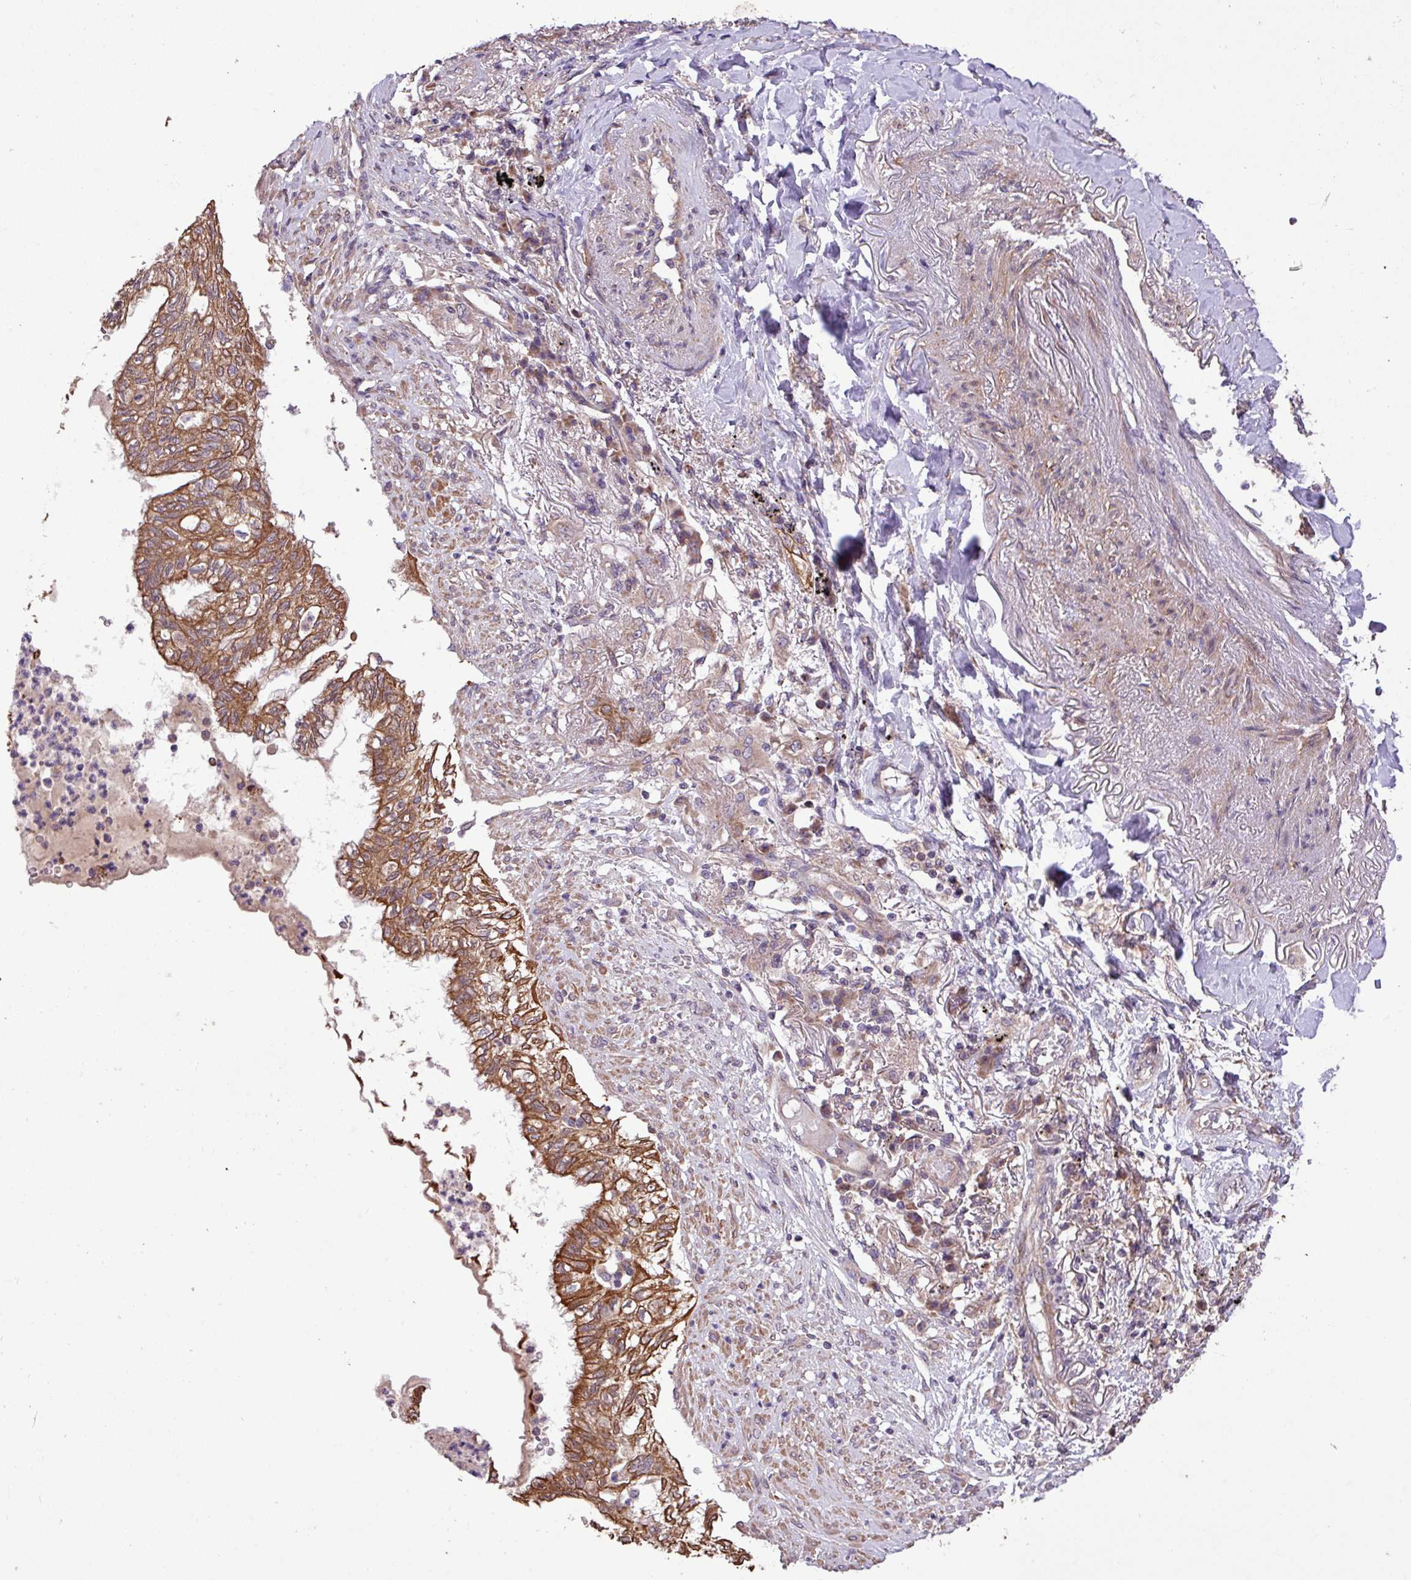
{"staining": {"intensity": "strong", "quantity": ">75%", "location": "cytoplasmic/membranous"}, "tissue": "lung cancer", "cell_type": "Tumor cells", "image_type": "cancer", "snomed": [{"axis": "morphology", "description": "Adenocarcinoma, NOS"}, {"axis": "topography", "description": "Lung"}], "caption": "A brown stain labels strong cytoplasmic/membranous staining of a protein in human adenocarcinoma (lung) tumor cells. (DAB IHC with brightfield microscopy, high magnification).", "gene": "TIMM10B", "patient": {"sex": "female", "age": 70}}